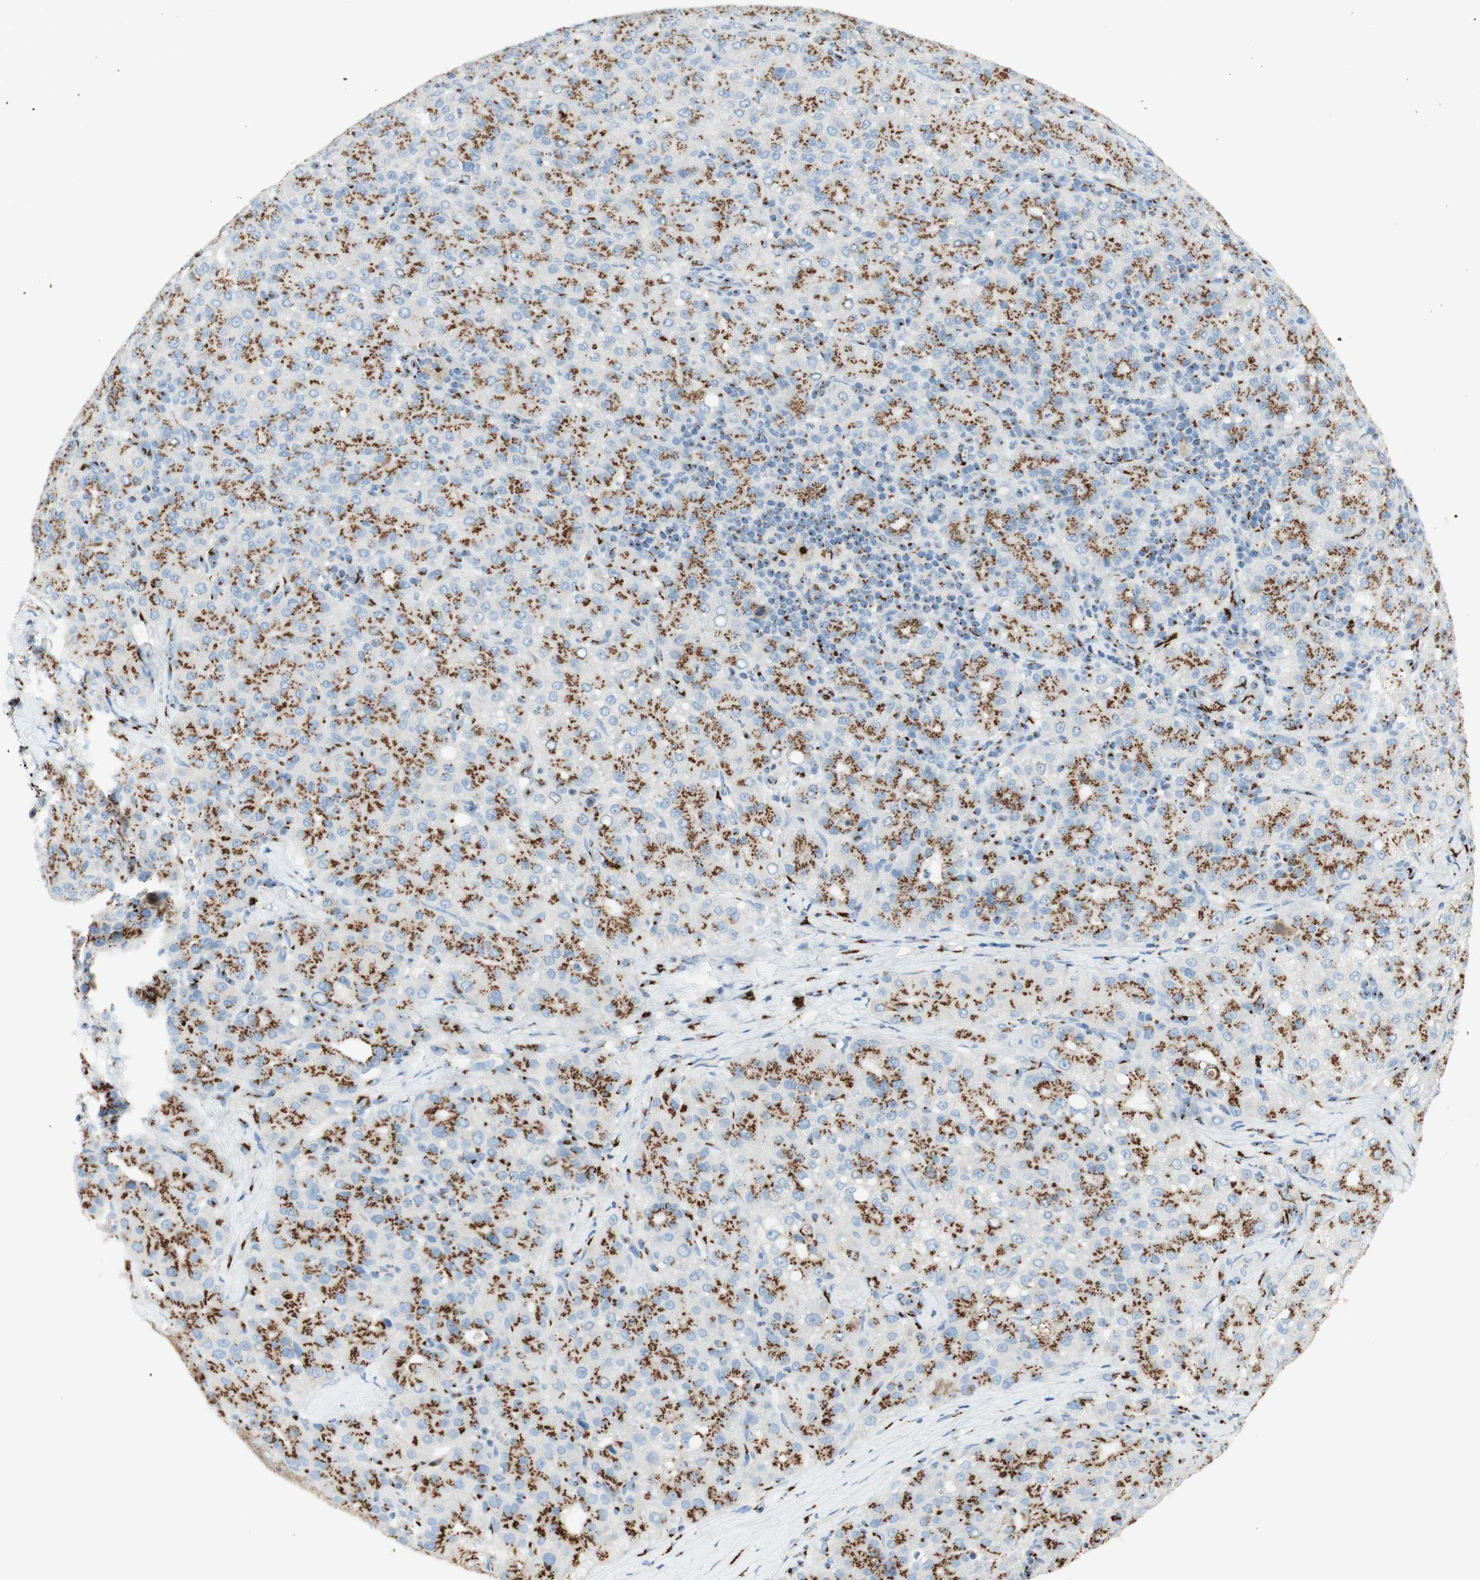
{"staining": {"intensity": "strong", "quantity": ">75%", "location": "cytoplasmic/membranous"}, "tissue": "liver cancer", "cell_type": "Tumor cells", "image_type": "cancer", "snomed": [{"axis": "morphology", "description": "Carcinoma, Hepatocellular, NOS"}, {"axis": "topography", "description": "Liver"}], "caption": "The image exhibits a brown stain indicating the presence of a protein in the cytoplasmic/membranous of tumor cells in liver hepatocellular carcinoma. (brown staining indicates protein expression, while blue staining denotes nuclei).", "gene": "GOLGB1", "patient": {"sex": "male", "age": 65}}